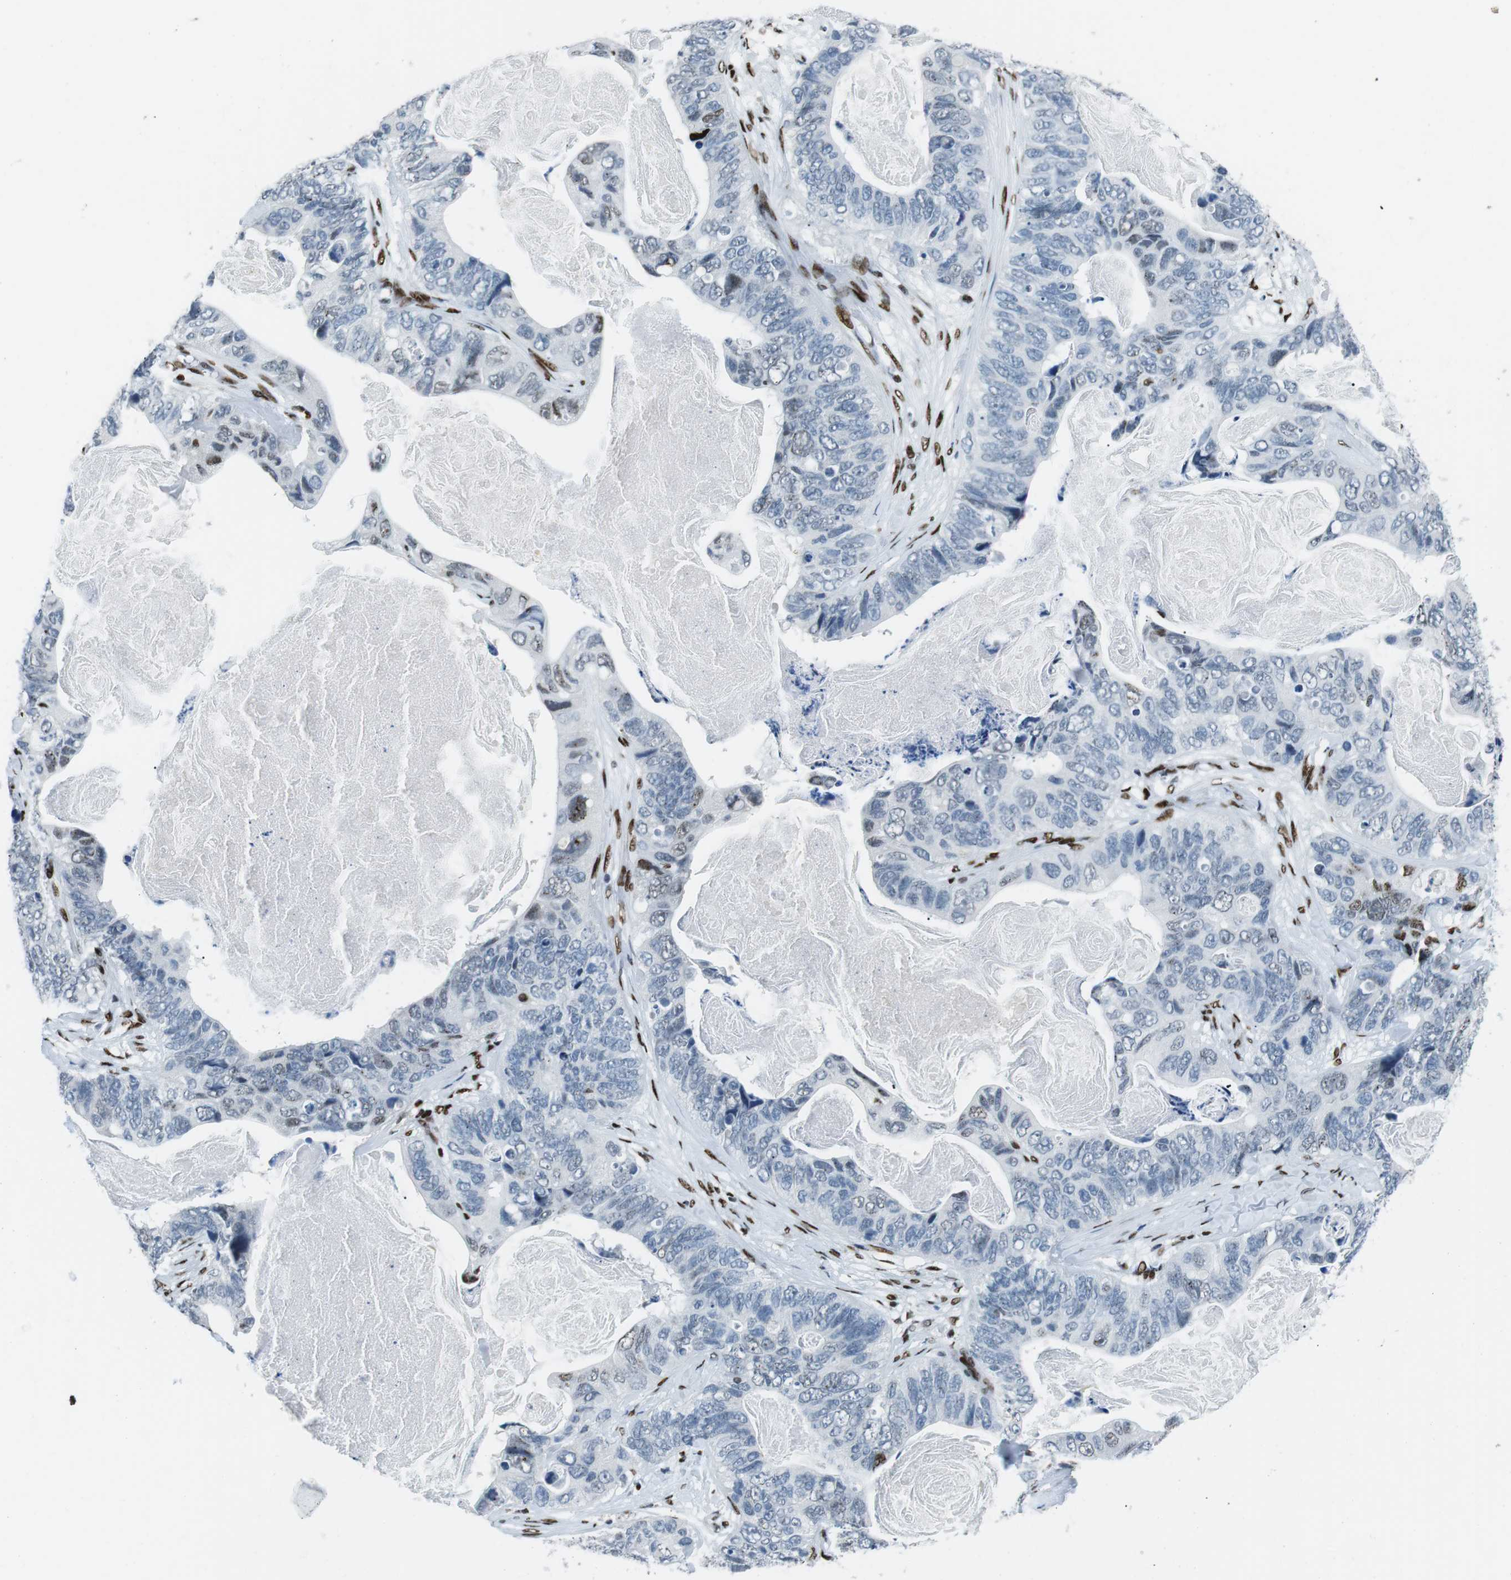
{"staining": {"intensity": "moderate", "quantity": "<25%", "location": "nuclear"}, "tissue": "stomach cancer", "cell_type": "Tumor cells", "image_type": "cancer", "snomed": [{"axis": "morphology", "description": "Adenocarcinoma, NOS"}, {"axis": "topography", "description": "Stomach"}], "caption": "A photomicrograph of adenocarcinoma (stomach) stained for a protein shows moderate nuclear brown staining in tumor cells.", "gene": "PML", "patient": {"sex": "female", "age": 89}}